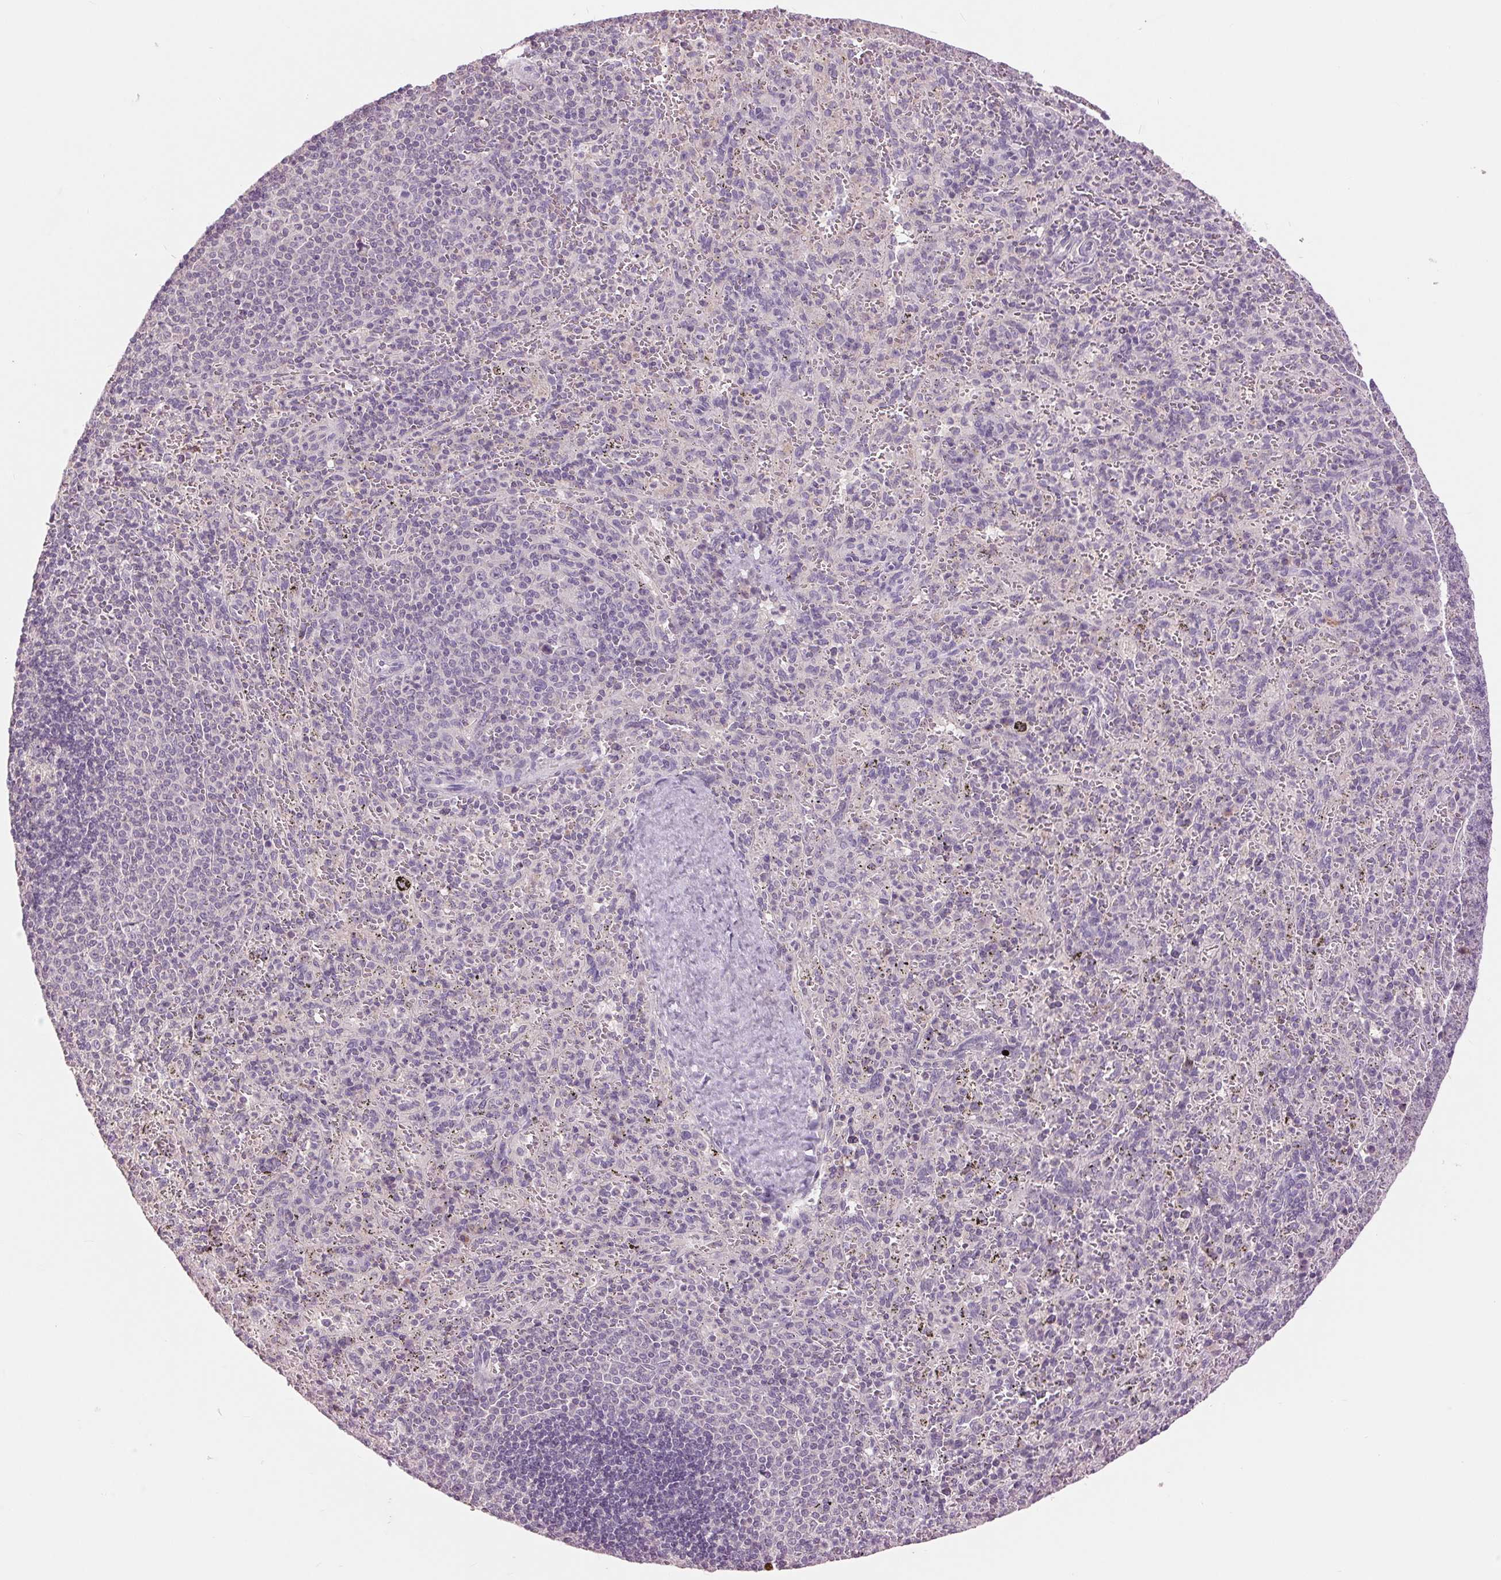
{"staining": {"intensity": "negative", "quantity": "none", "location": "none"}, "tissue": "spleen", "cell_type": "Cells in red pulp", "image_type": "normal", "snomed": [{"axis": "morphology", "description": "Normal tissue, NOS"}, {"axis": "topography", "description": "Spleen"}], "caption": "Immunohistochemical staining of unremarkable human spleen exhibits no significant positivity in cells in red pulp. (DAB IHC, high magnification).", "gene": "FXYD4", "patient": {"sex": "male", "age": 57}}